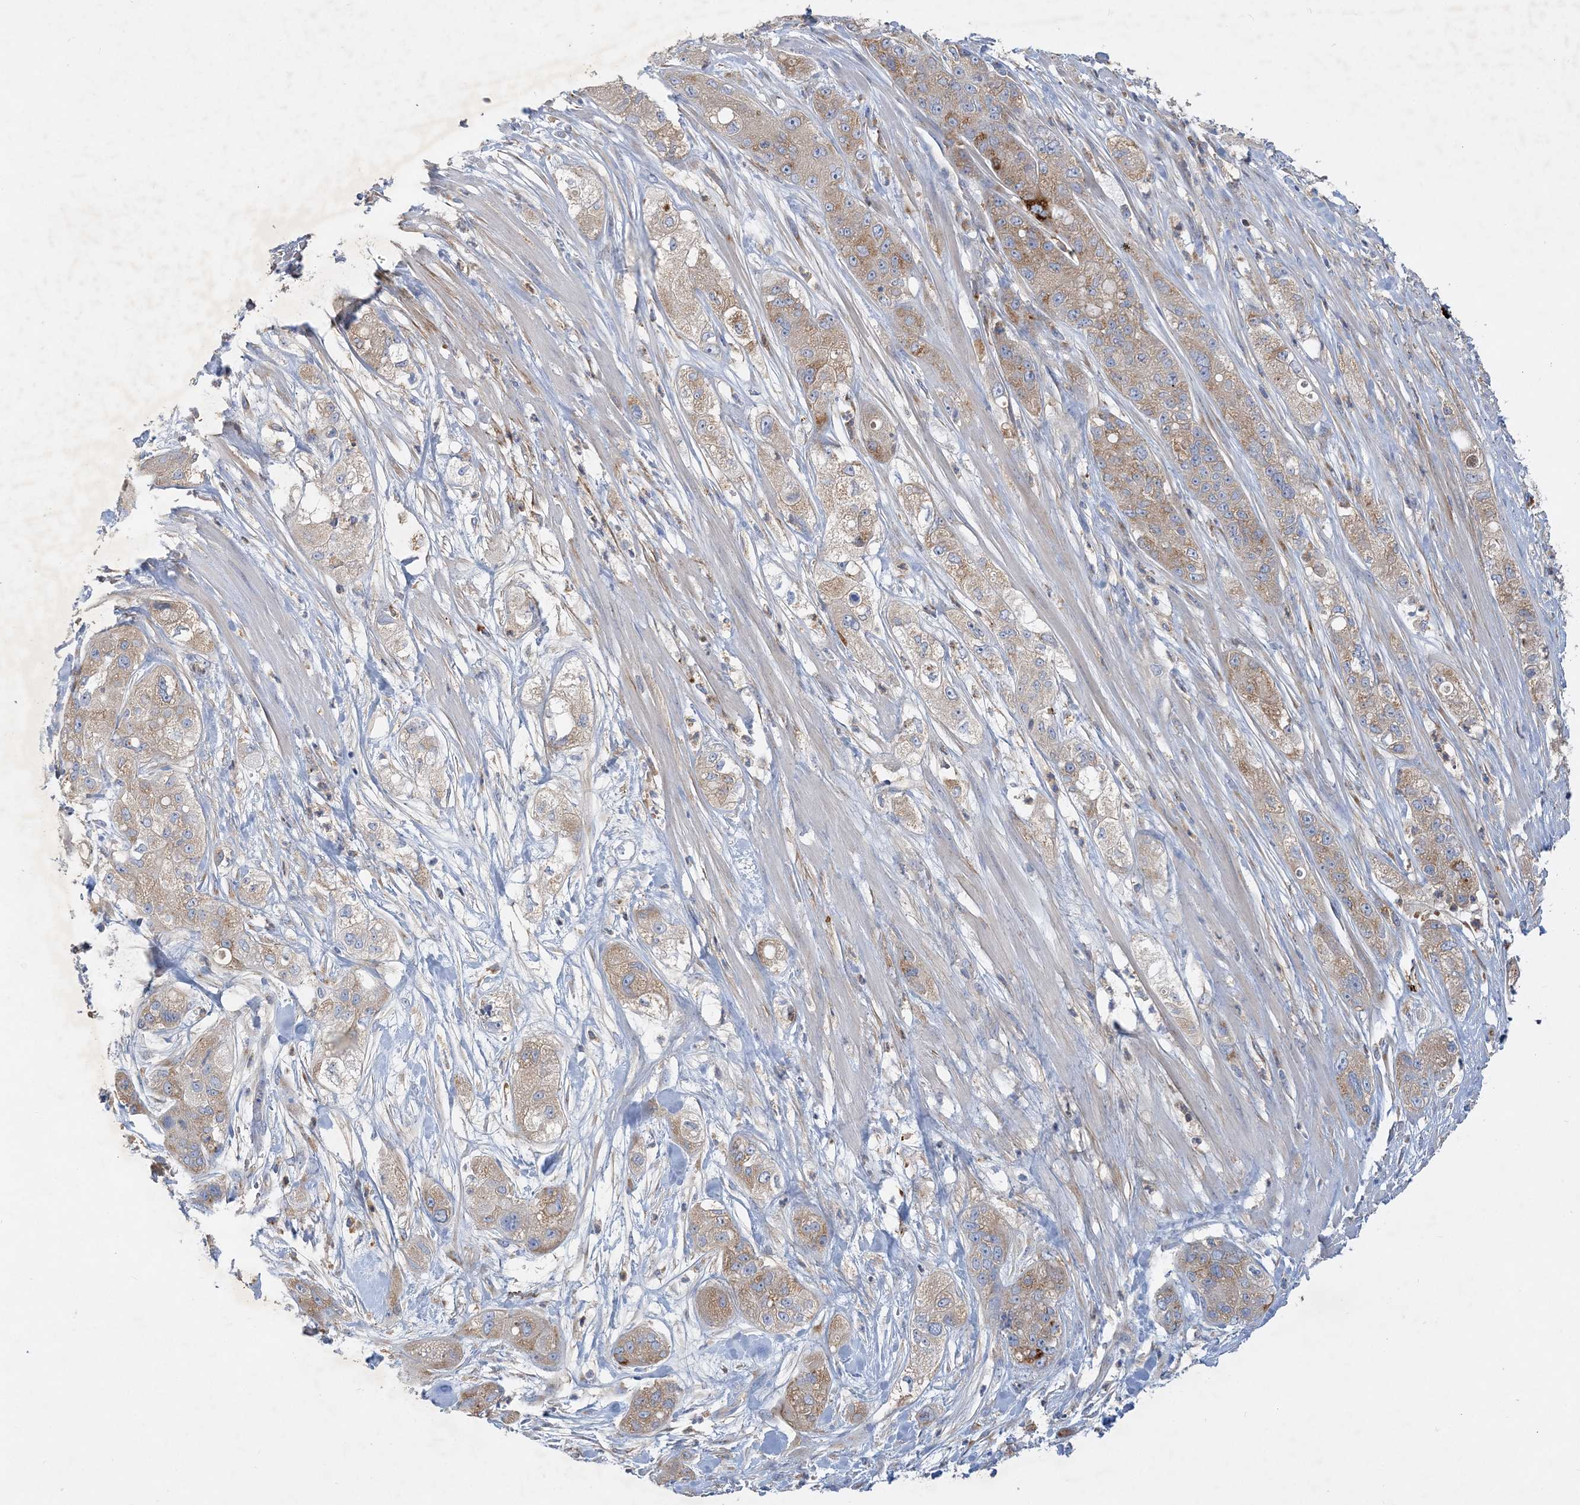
{"staining": {"intensity": "weak", "quantity": ">75%", "location": "cytoplasmic/membranous"}, "tissue": "pancreatic cancer", "cell_type": "Tumor cells", "image_type": "cancer", "snomed": [{"axis": "morphology", "description": "Adenocarcinoma, NOS"}, {"axis": "topography", "description": "Pancreas"}], "caption": "Immunohistochemical staining of human pancreatic cancer exhibits low levels of weak cytoplasmic/membranous protein positivity in approximately >75% of tumor cells. (IHC, brightfield microscopy, high magnification).", "gene": "GRINA", "patient": {"sex": "female", "age": 78}}